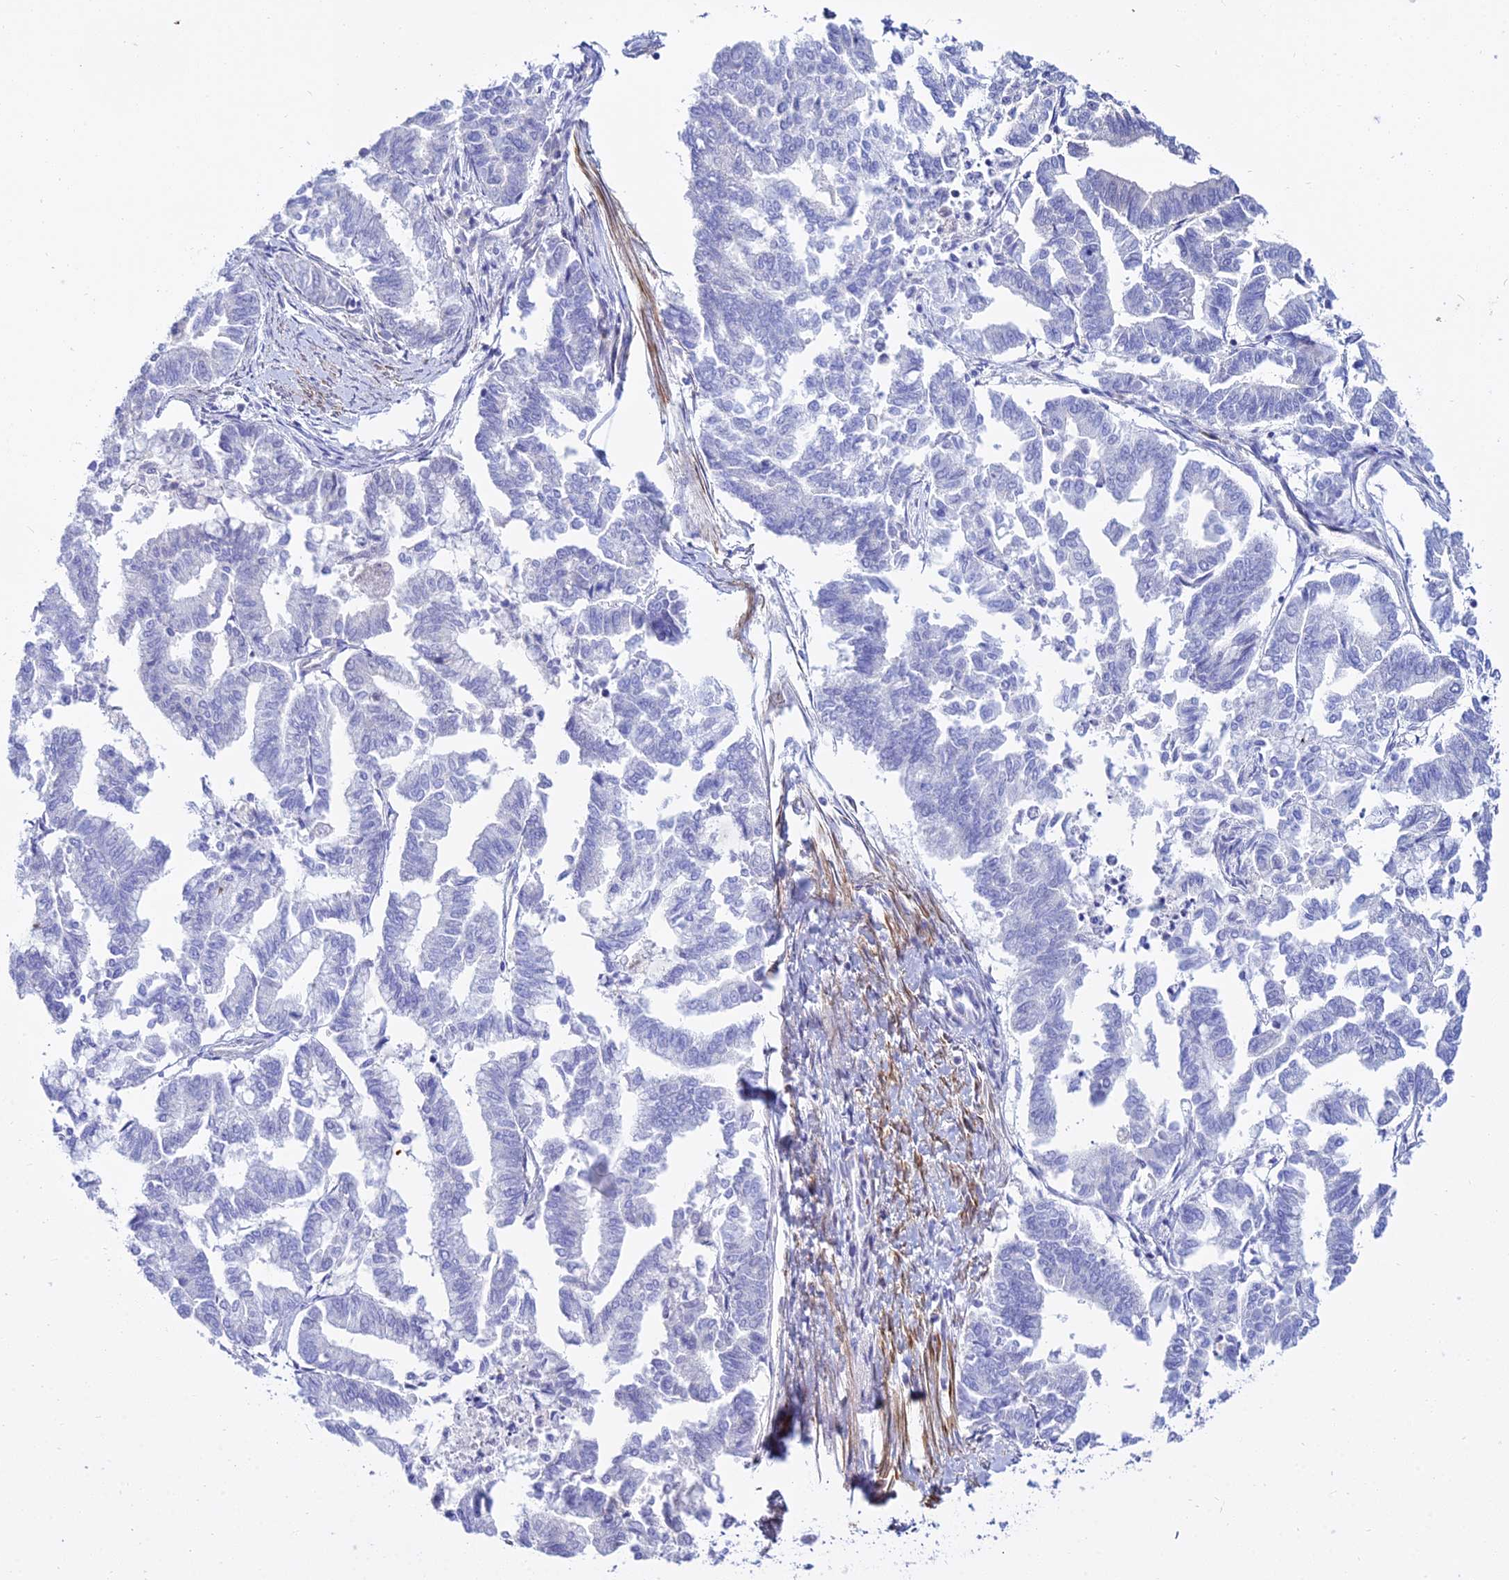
{"staining": {"intensity": "negative", "quantity": "none", "location": "none"}, "tissue": "endometrial cancer", "cell_type": "Tumor cells", "image_type": "cancer", "snomed": [{"axis": "morphology", "description": "Adenocarcinoma, NOS"}, {"axis": "topography", "description": "Endometrium"}], "caption": "Immunohistochemical staining of endometrial cancer (adenocarcinoma) displays no significant staining in tumor cells.", "gene": "DLX1", "patient": {"sex": "female", "age": 79}}